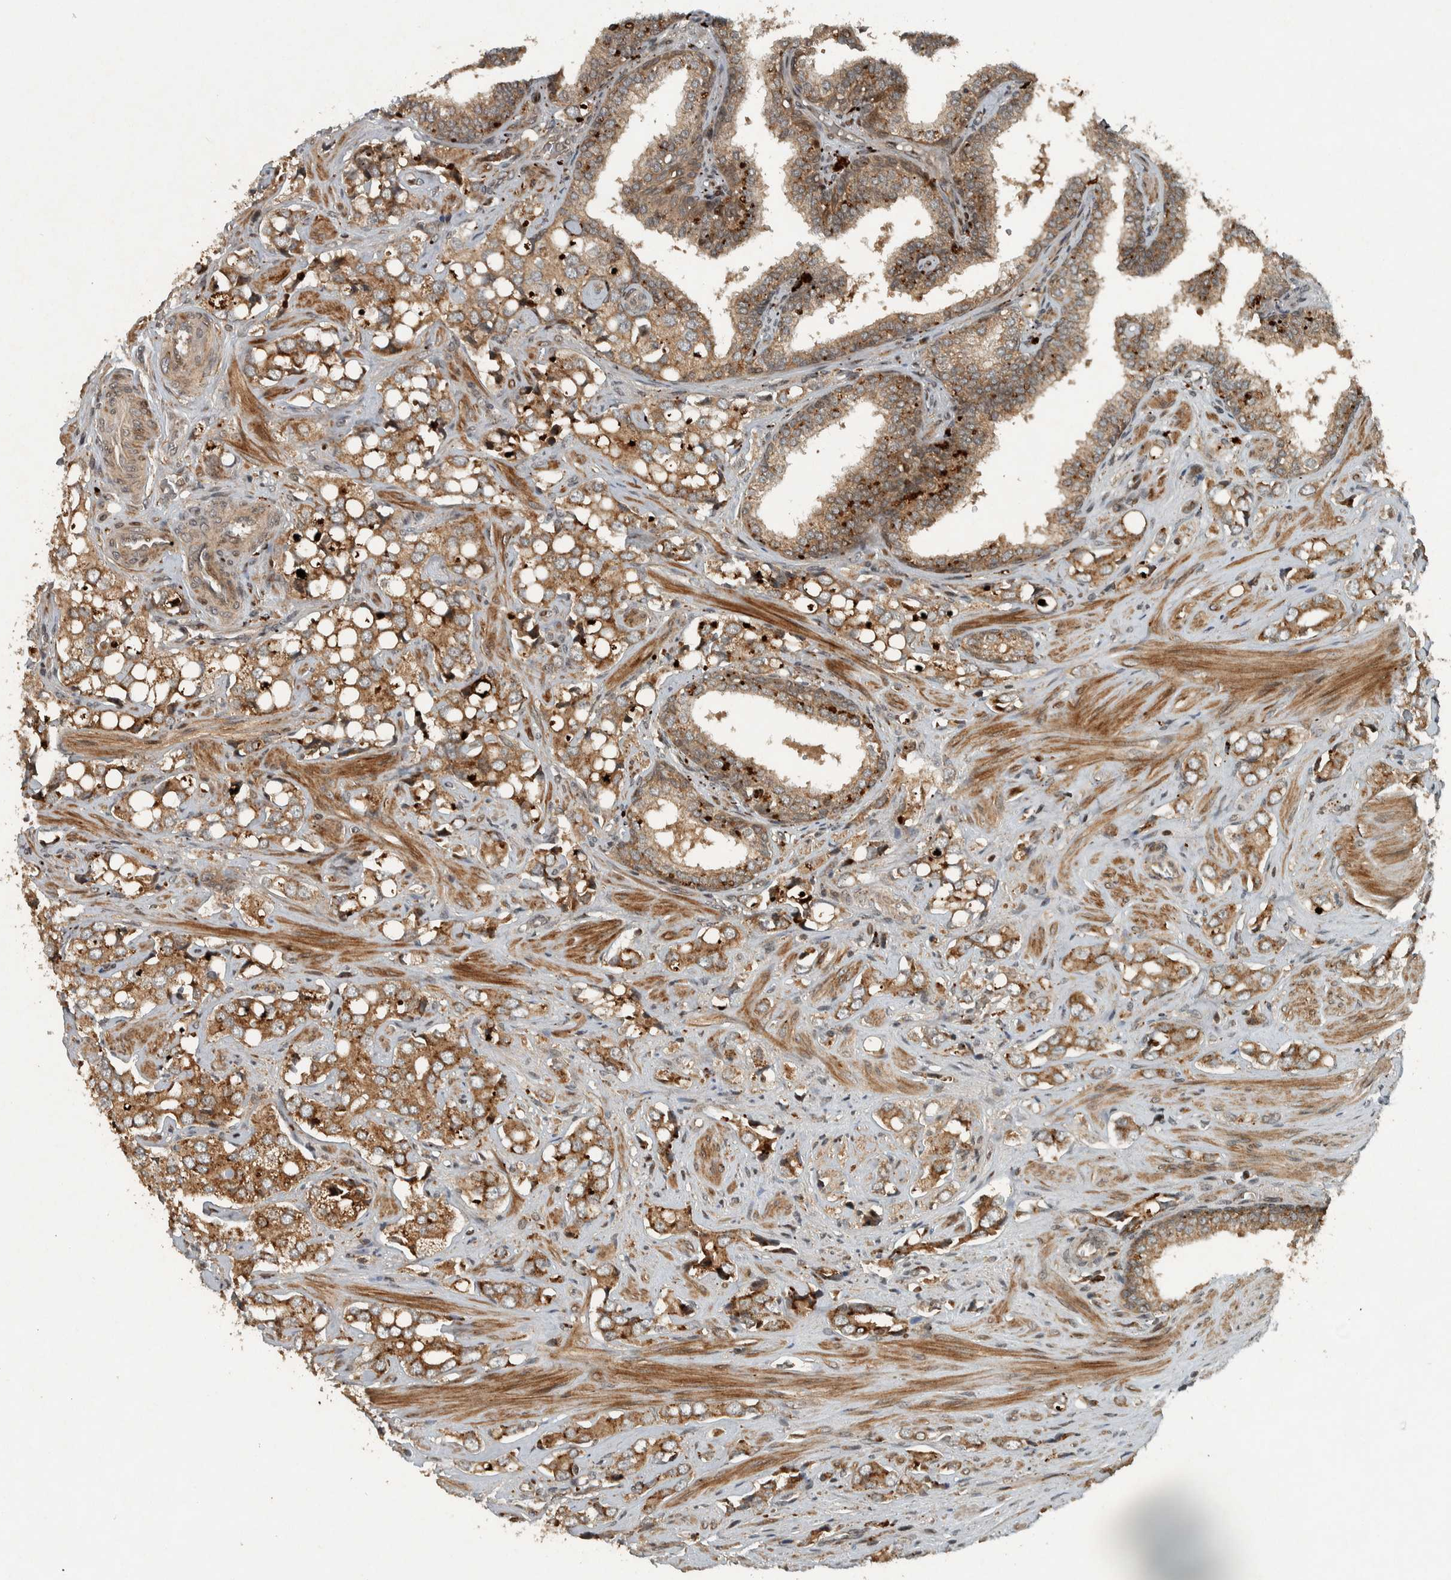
{"staining": {"intensity": "moderate", "quantity": ">75%", "location": "cytoplasmic/membranous"}, "tissue": "prostate cancer", "cell_type": "Tumor cells", "image_type": "cancer", "snomed": [{"axis": "morphology", "description": "Adenocarcinoma, High grade"}, {"axis": "topography", "description": "Prostate"}], "caption": "Moderate cytoplasmic/membranous expression is seen in approximately >75% of tumor cells in prostate adenocarcinoma (high-grade).", "gene": "KIFAP3", "patient": {"sex": "male", "age": 52}}